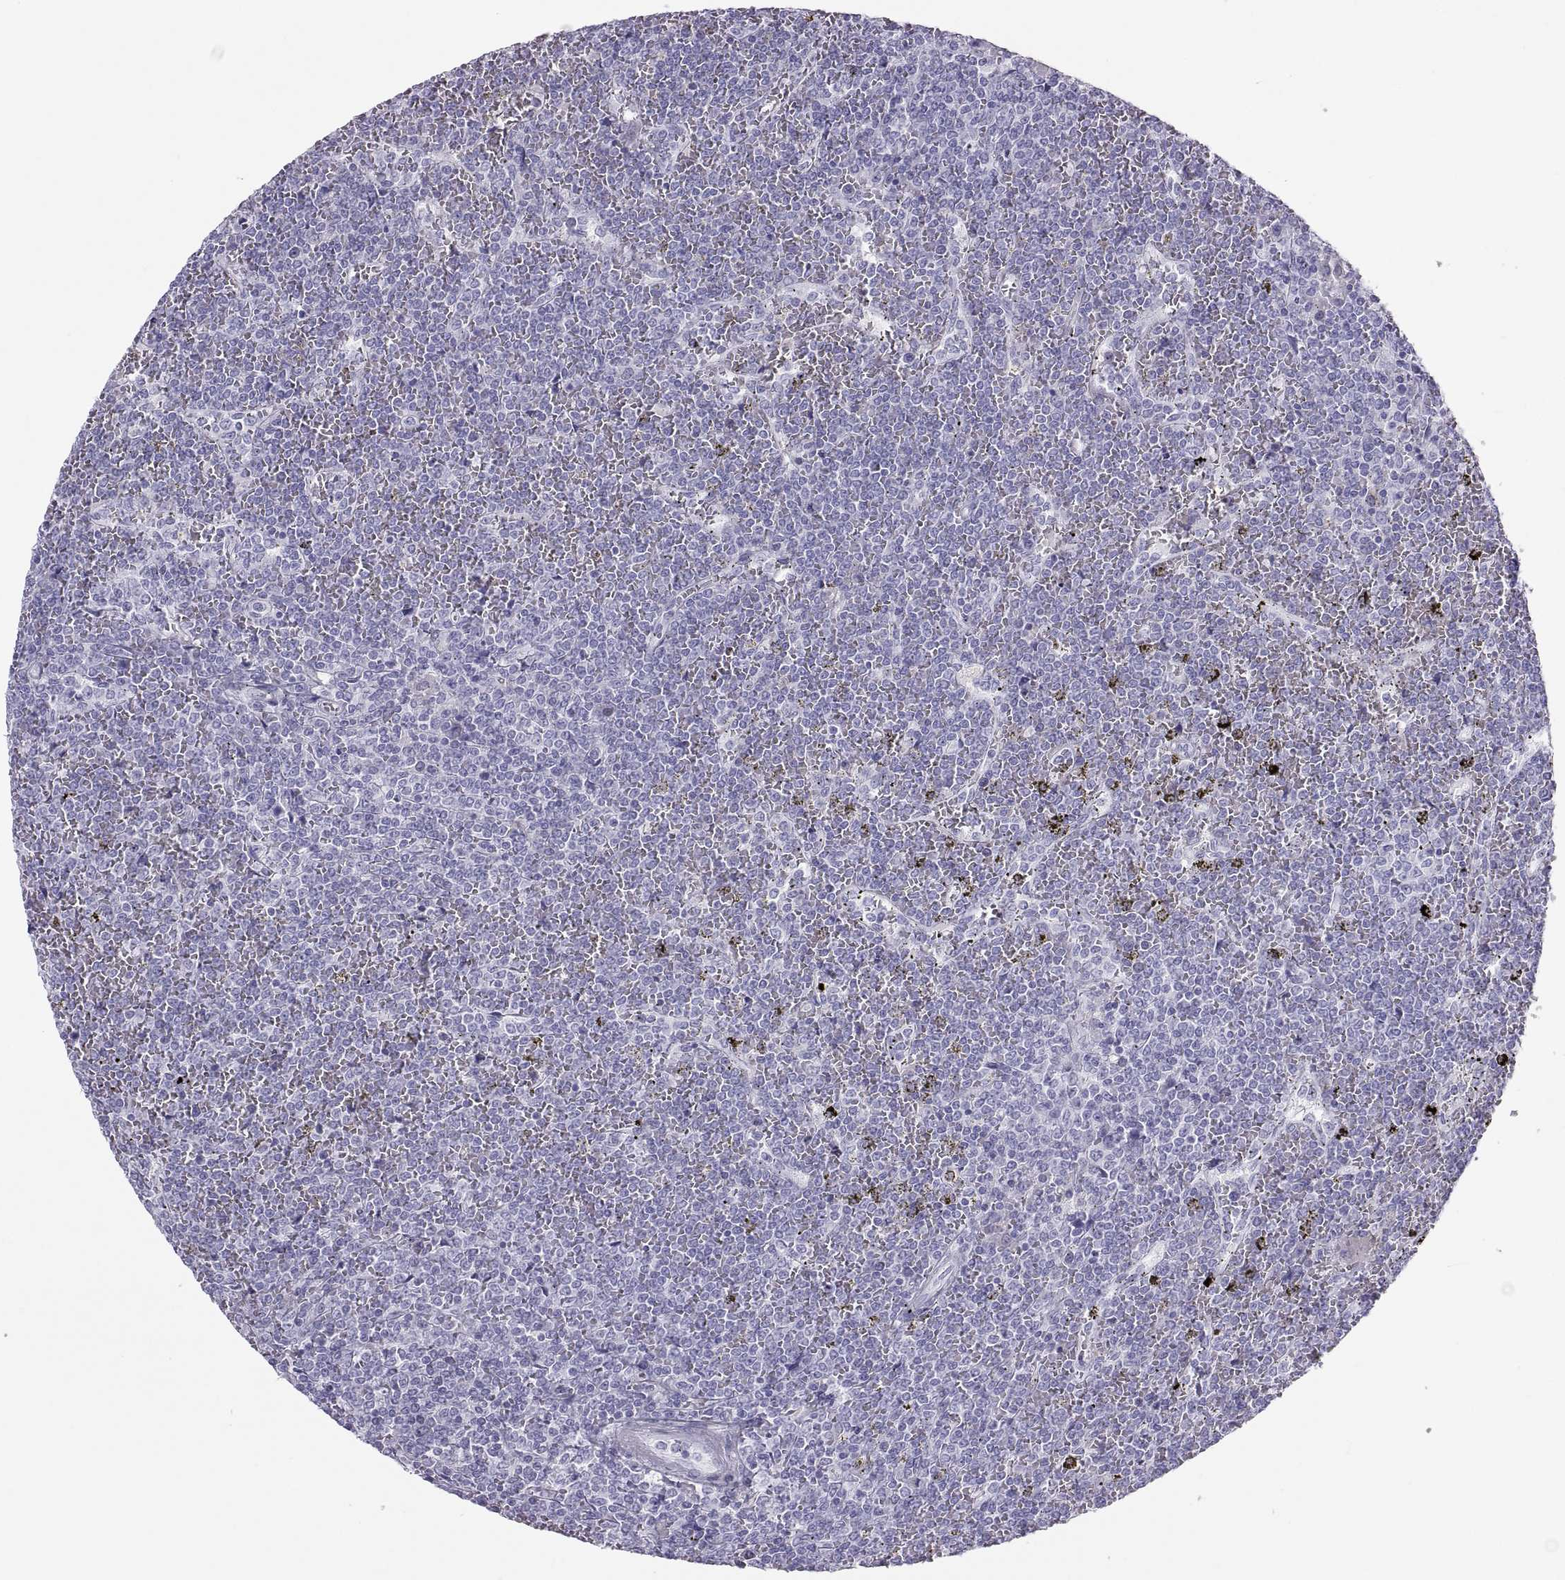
{"staining": {"intensity": "negative", "quantity": "none", "location": "none"}, "tissue": "lymphoma", "cell_type": "Tumor cells", "image_type": "cancer", "snomed": [{"axis": "morphology", "description": "Malignant lymphoma, non-Hodgkin's type, Low grade"}, {"axis": "topography", "description": "Spleen"}], "caption": "Image shows no protein positivity in tumor cells of lymphoma tissue. (Stains: DAB immunohistochemistry (IHC) with hematoxylin counter stain, Microscopy: brightfield microscopy at high magnification).", "gene": "SEMG1", "patient": {"sex": "female", "age": 19}}